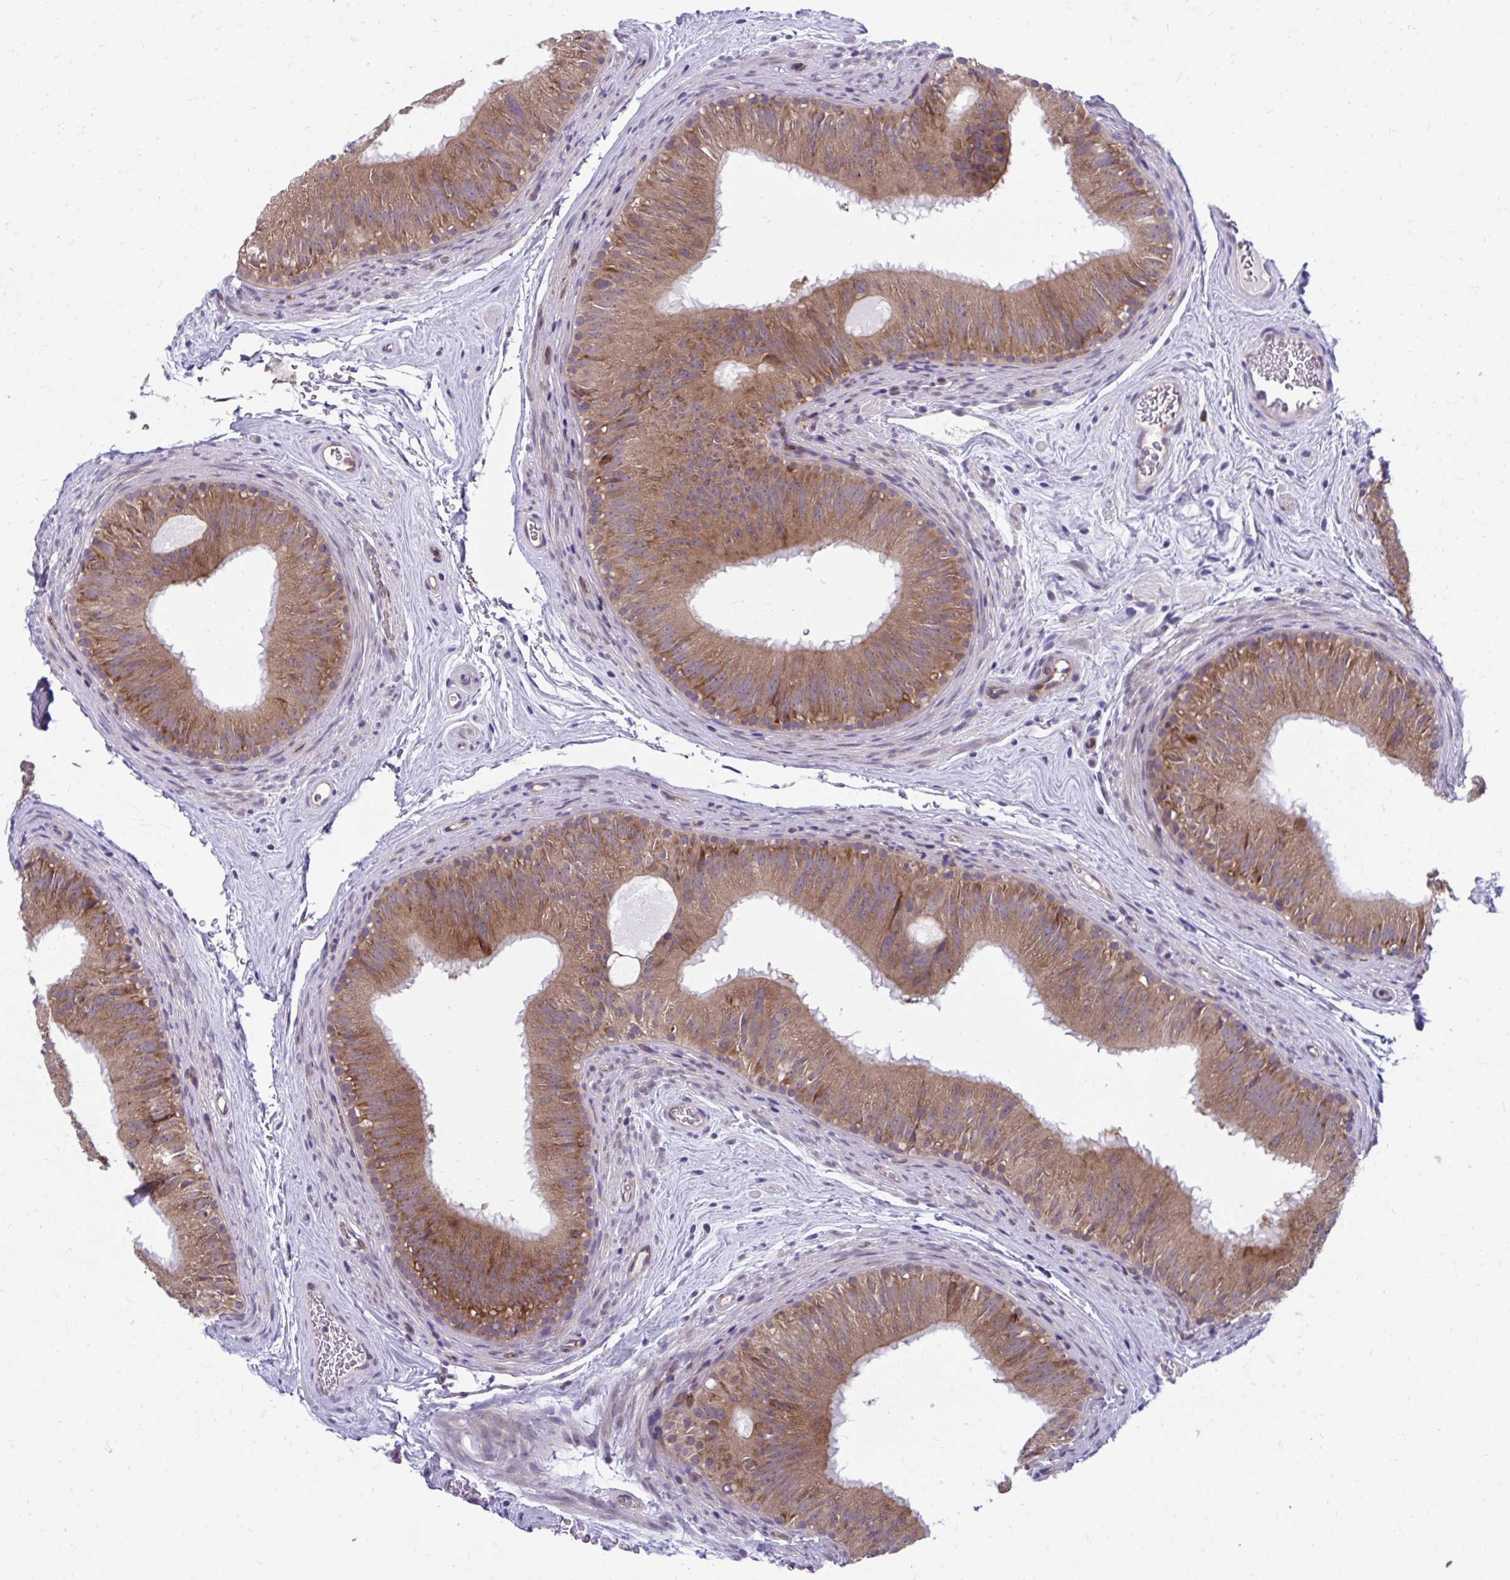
{"staining": {"intensity": "moderate", "quantity": ">75%", "location": "cytoplasmic/membranous"}, "tissue": "epididymis", "cell_type": "Glandular cells", "image_type": "normal", "snomed": [{"axis": "morphology", "description": "Normal tissue, NOS"}, {"axis": "topography", "description": "Epididymis"}], "caption": "Protein analysis of benign epididymis reveals moderate cytoplasmic/membranous staining in approximately >75% of glandular cells. The staining was performed using DAB (3,3'-diaminobenzidine) to visualize the protein expression in brown, while the nuclei were stained in blue with hematoxylin (Magnification: 20x).", "gene": "SELENON", "patient": {"sex": "male", "age": 44}}